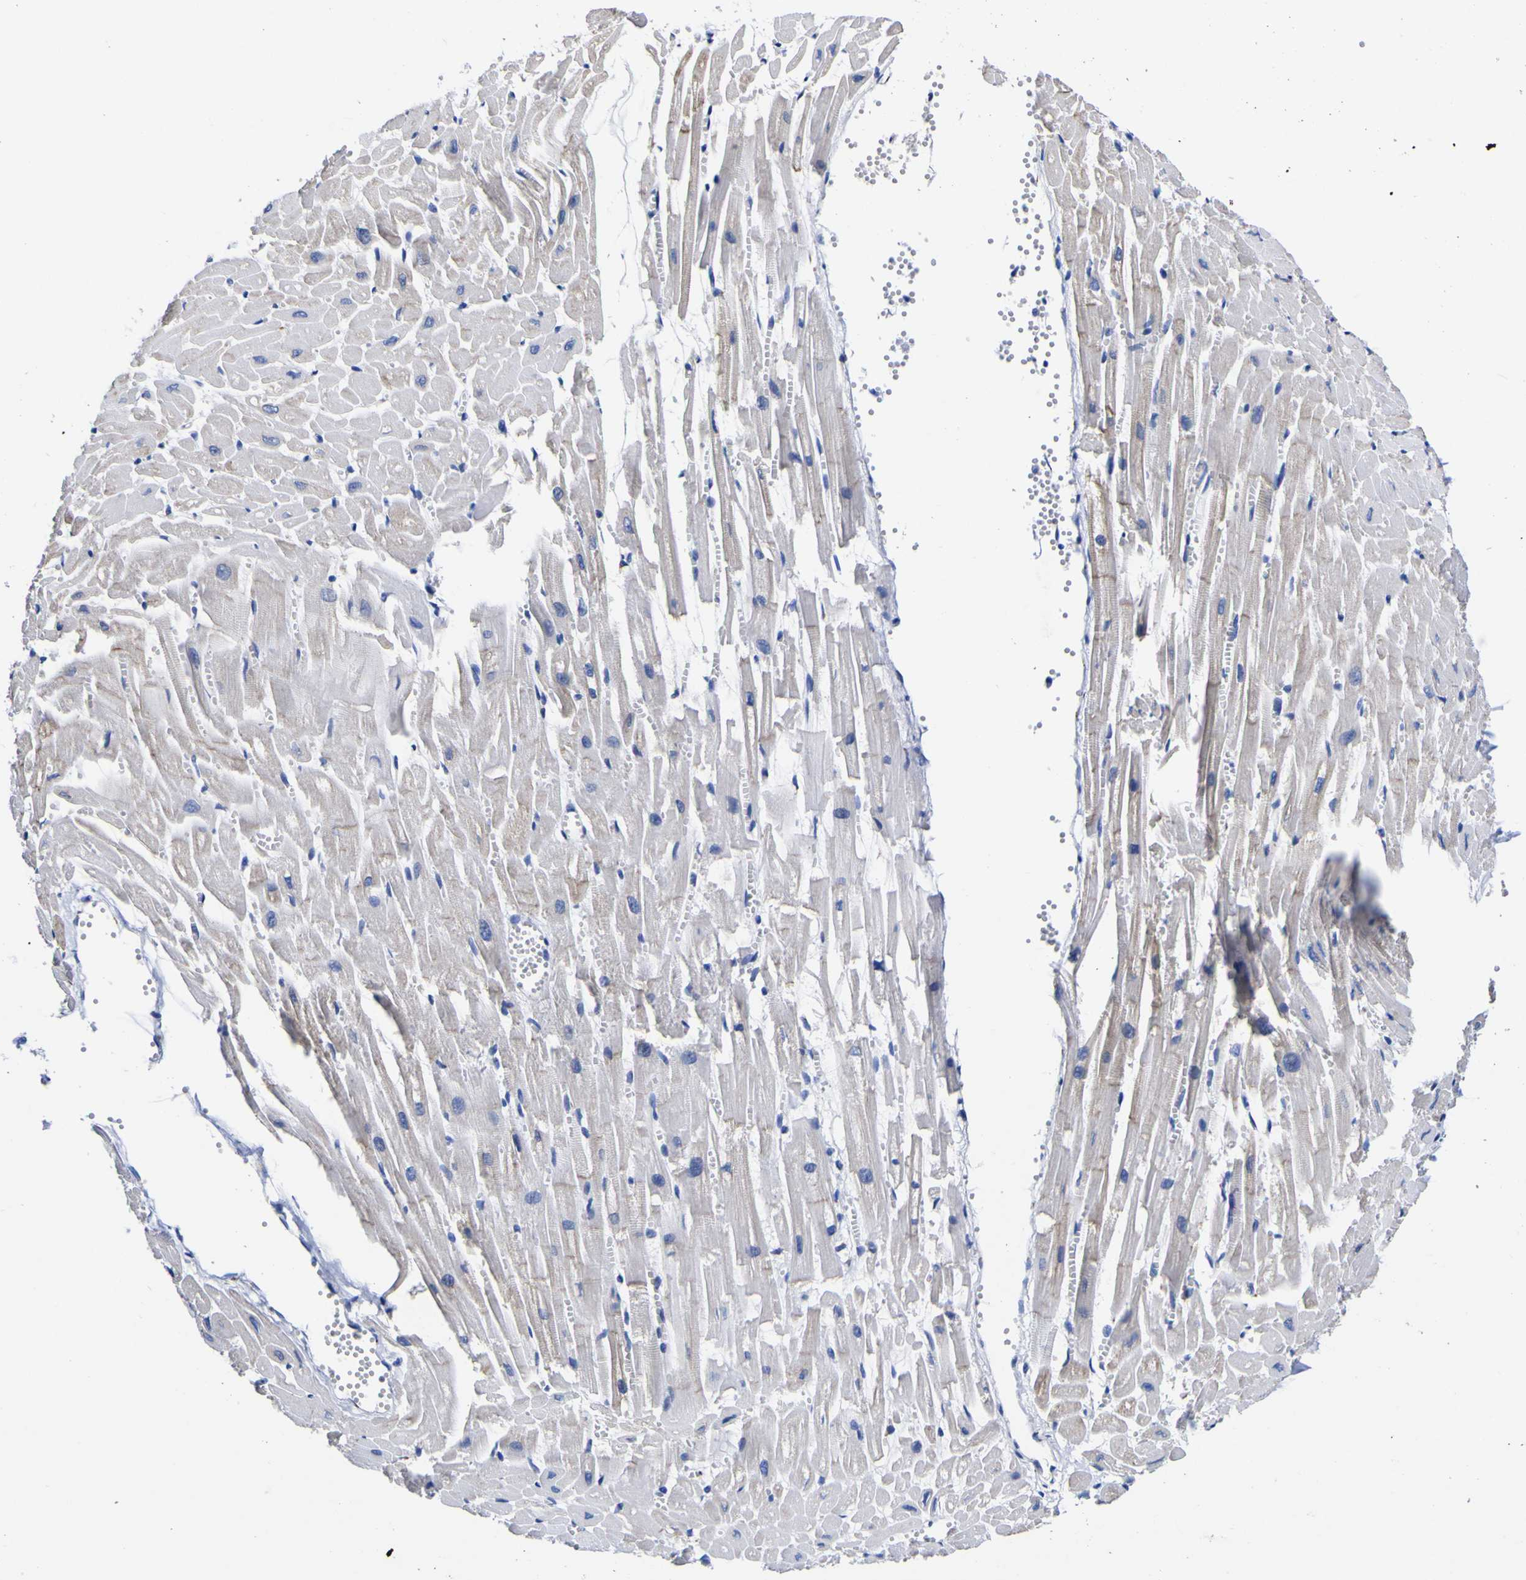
{"staining": {"intensity": "weak", "quantity": "<25%", "location": "cytoplasmic/membranous"}, "tissue": "heart muscle", "cell_type": "Cardiomyocytes", "image_type": "normal", "snomed": [{"axis": "morphology", "description": "Normal tissue, NOS"}, {"axis": "topography", "description": "Heart"}], "caption": "This is a photomicrograph of immunohistochemistry staining of benign heart muscle, which shows no staining in cardiomyocytes.", "gene": "GOLM1", "patient": {"sex": "female", "age": 19}}